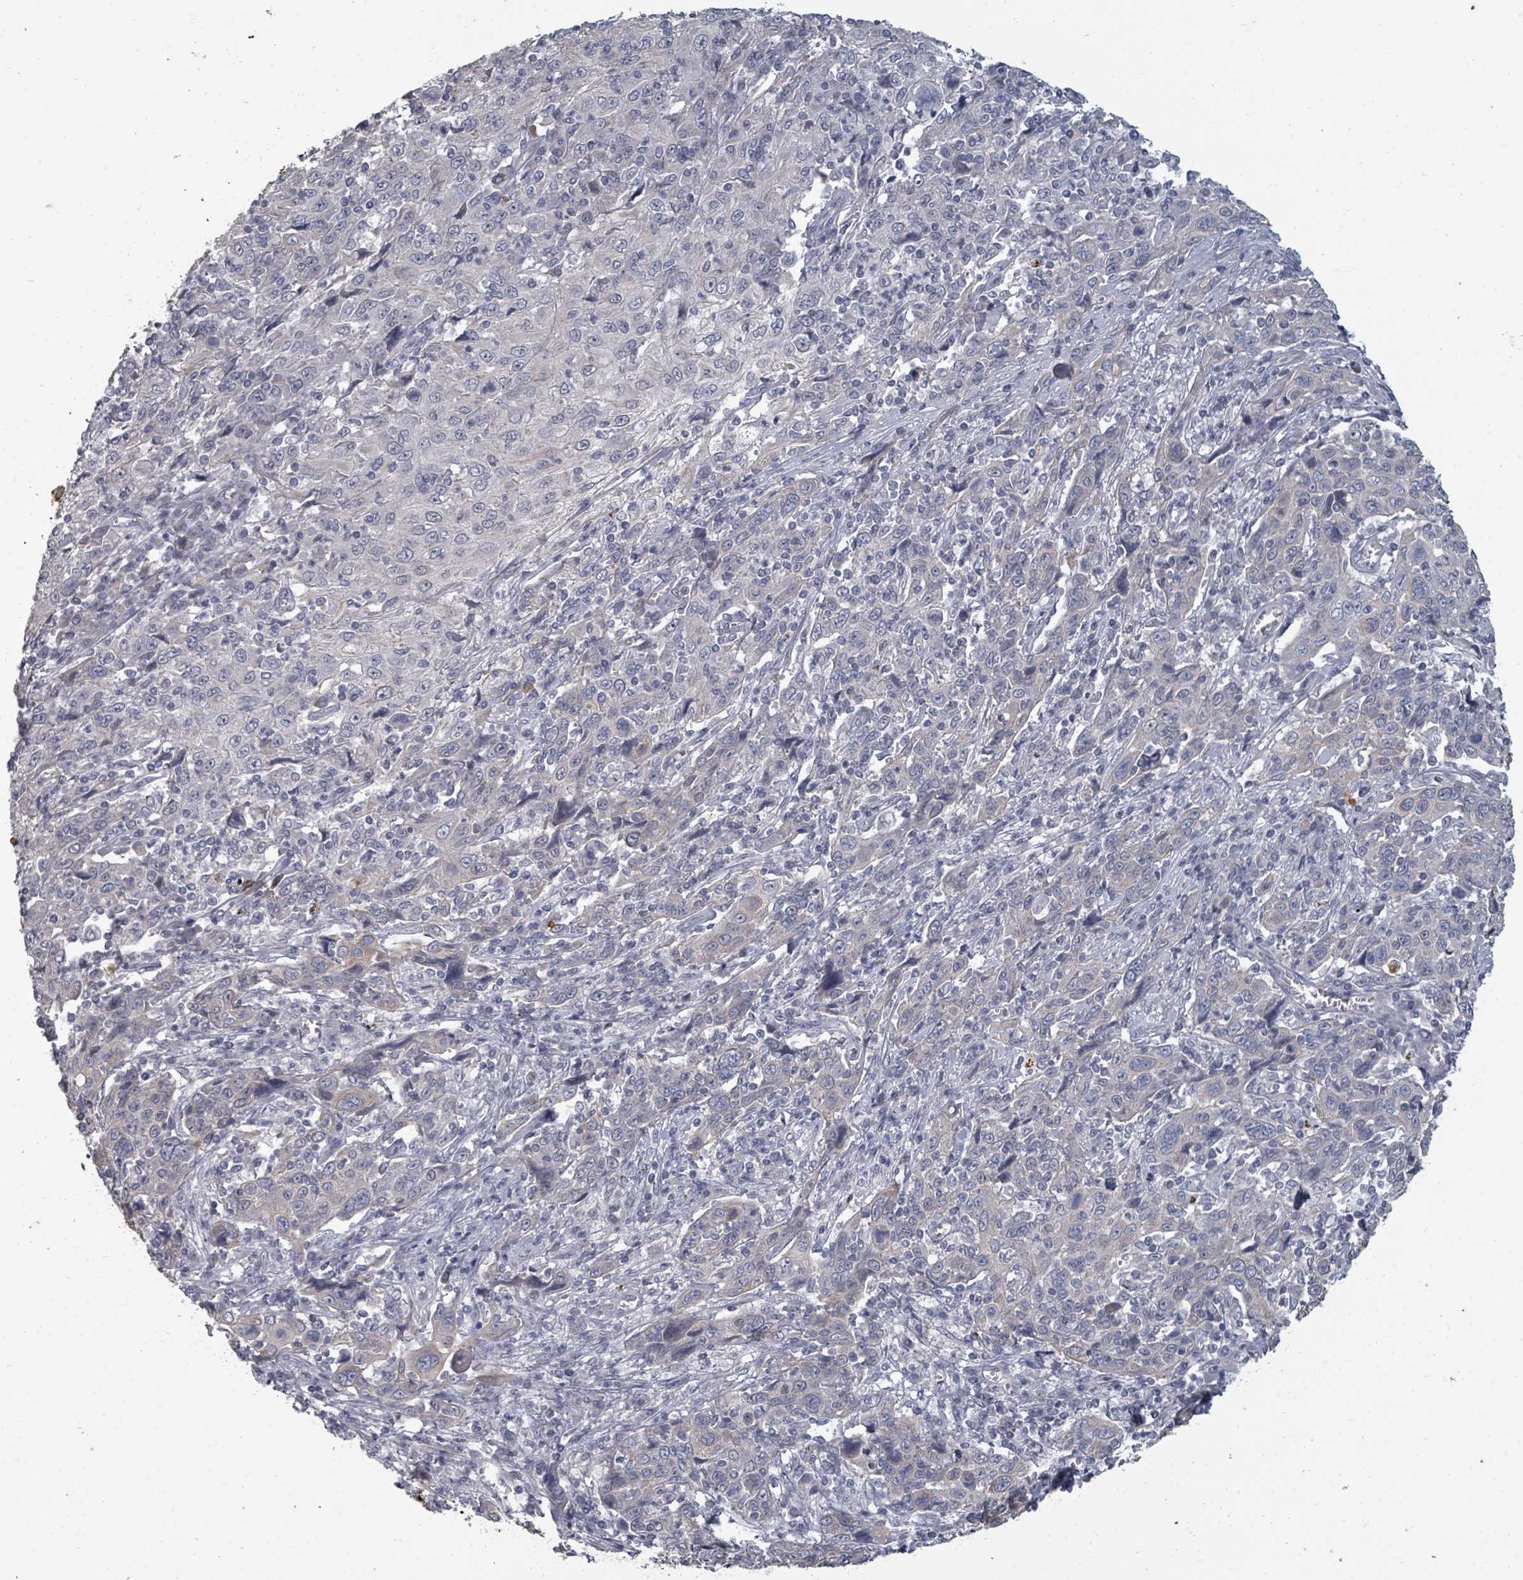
{"staining": {"intensity": "negative", "quantity": "none", "location": "none"}, "tissue": "cervical cancer", "cell_type": "Tumor cells", "image_type": "cancer", "snomed": [{"axis": "morphology", "description": "Squamous cell carcinoma, NOS"}, {"axis": "topography", "description": "Cervix"}], "caption": "Human squamous cell carcinoma (cervical) stained for a protein using immunohistochemistry exhibits no staining in tumor cells.", "gene": "ASB12", "patient": {"sex": "female", "age": 46}}